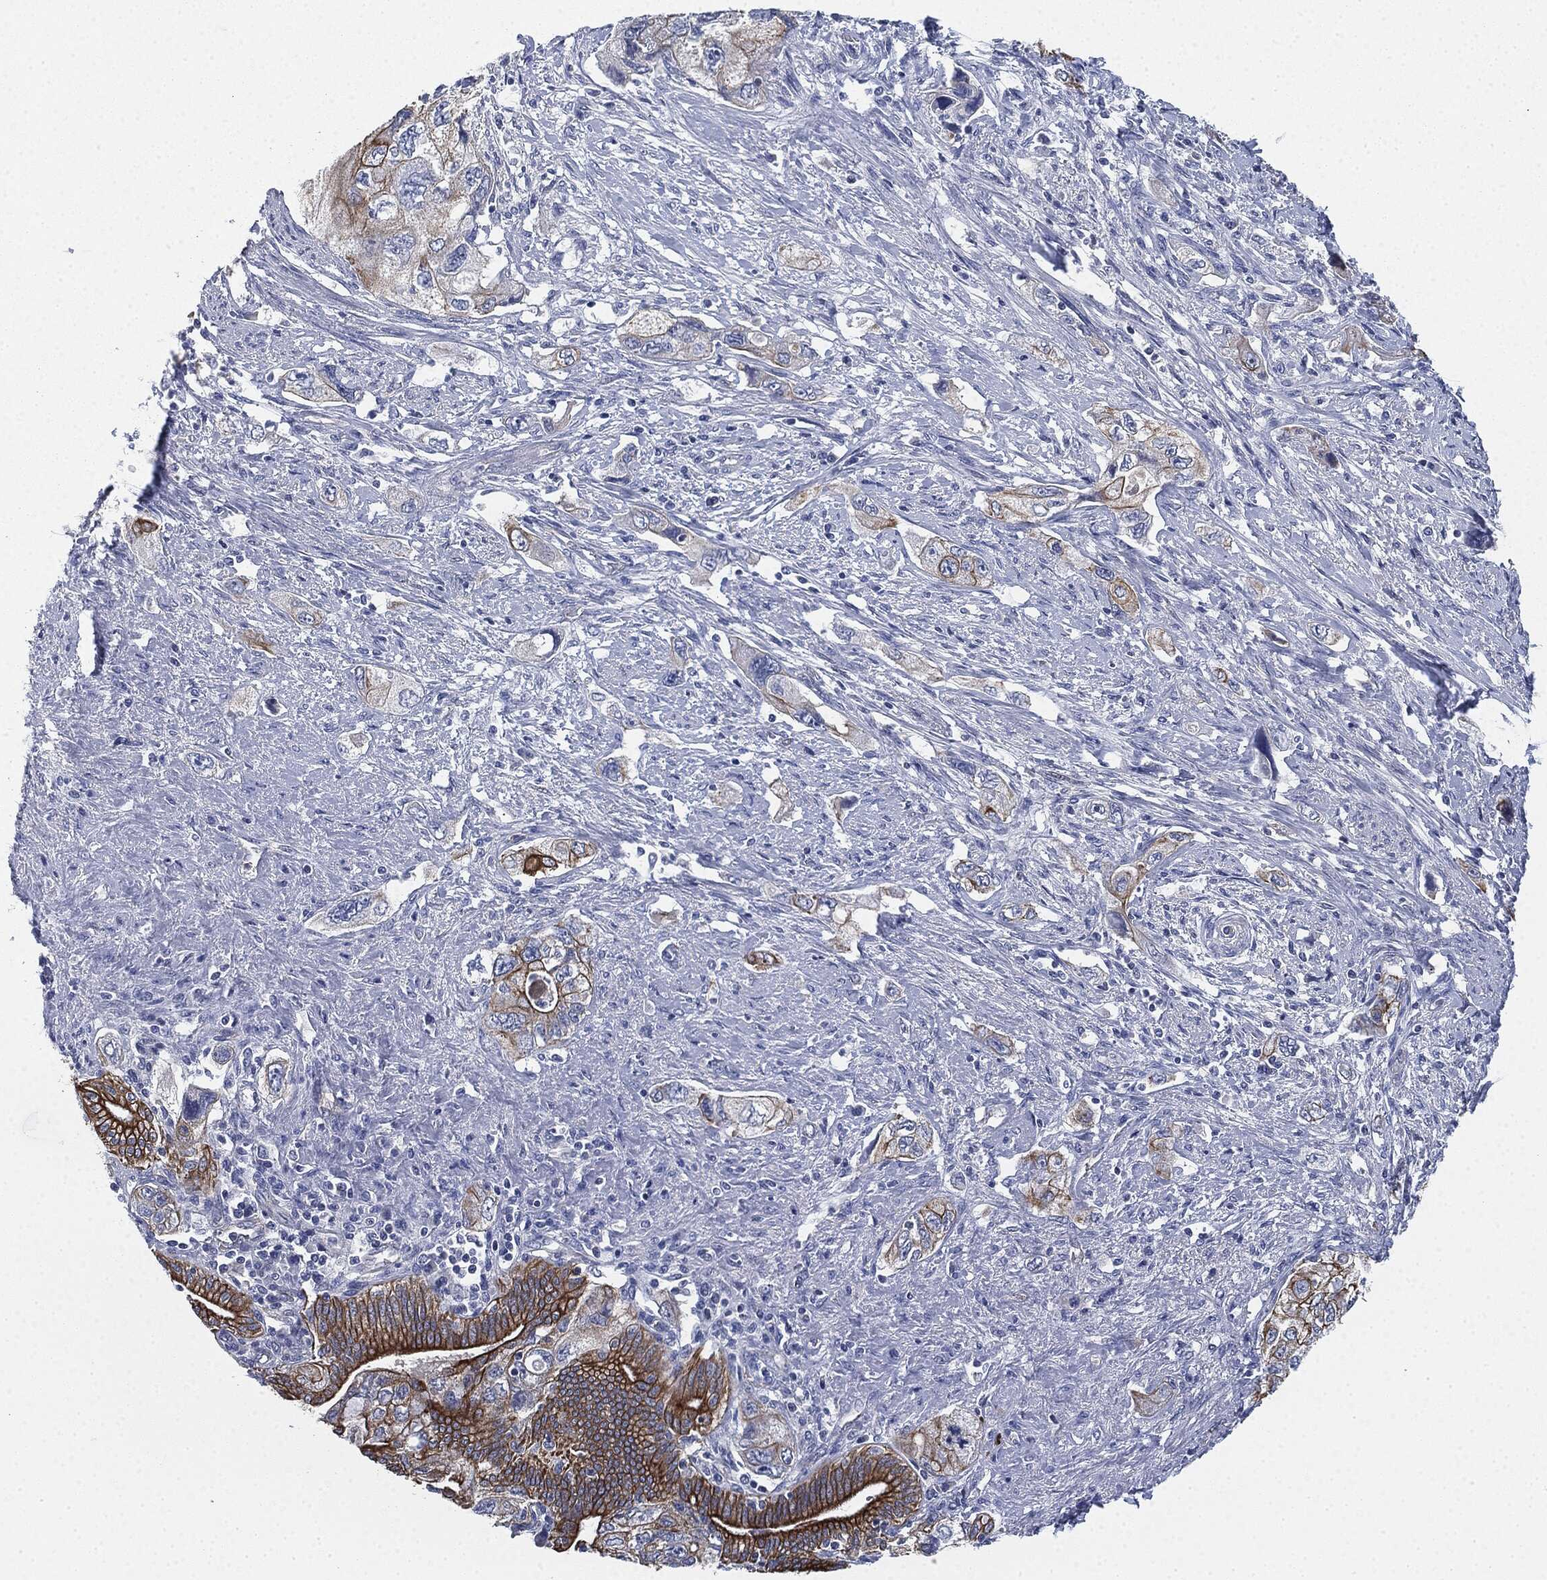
{"staining": {"intensity": "strong", "quantity": ">75%", "location": "cytoplasmic/membranous"}, "tissue": "pancreatic cancer", "cell_type": "Tumor cells", "image_type": "cancer", "snomed": [{"axis": "morphology", "description": "Adenocarcinoma, NOS"}, {"axis": "topography", "description": "Pancreas"}], "caption": "Protein positivity by immunohistochemistry displays strong cytoplasmic/membranous expression in about >75% of tumor cells in adenocarcinoma (pancreatic). The staining was performed using DAB, with brown indicating positive protein expression. Nuclei are stained blue with hematoxylin.", "gene": "SHROOM2", "patient": {"sex": "female", "age": 73}}